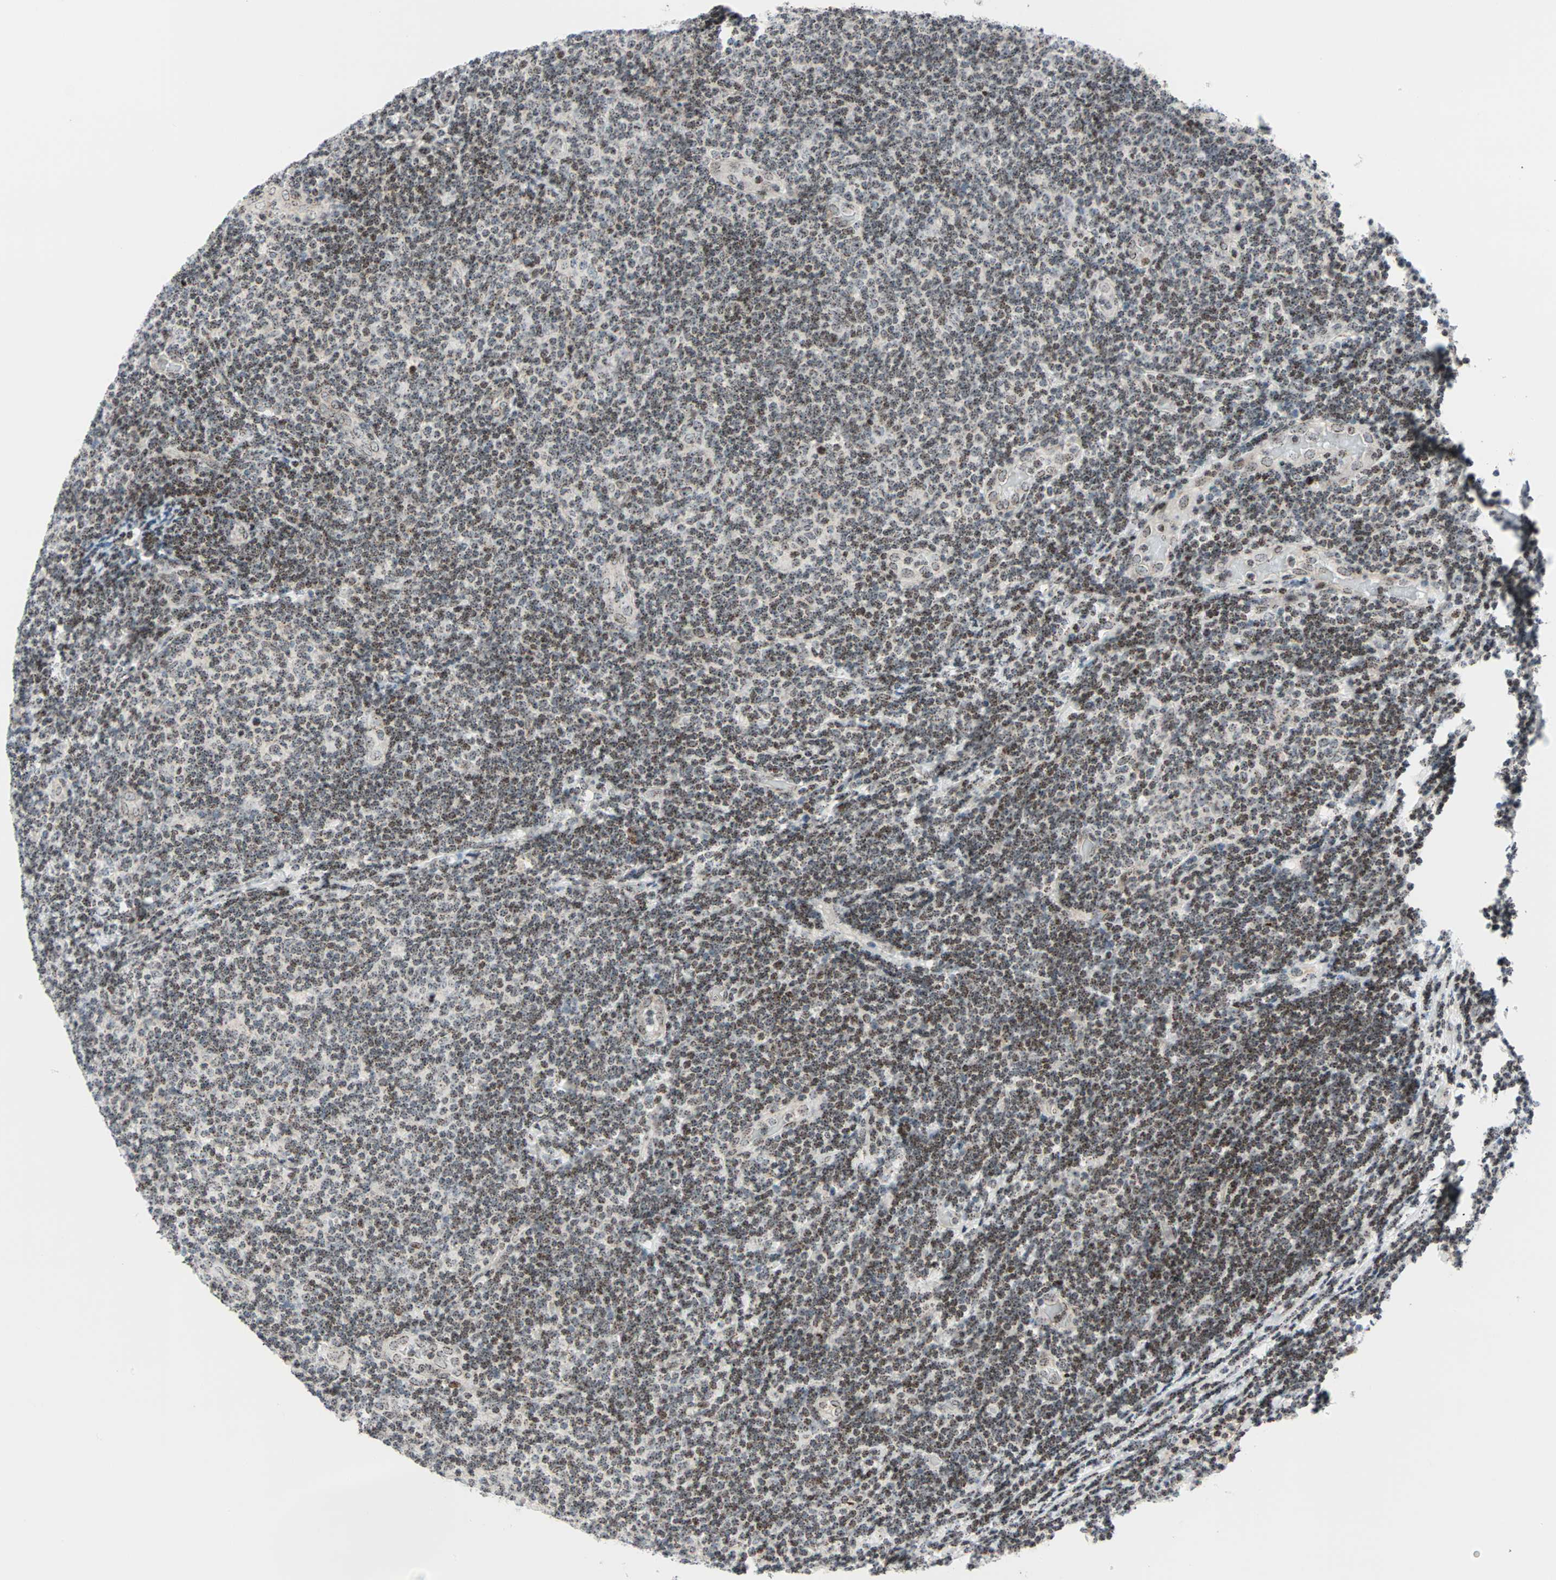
{"staining": {"intensity": "weak", "quantity": ">75%", "location": "nuclear"}, "tissue": "lymphoma", "cell_type": "Tumor cells", "image_type": "cancer", "snomed": [{"axis": "morphology", "description": "Malignant lymphoma, non-Hodgkin's type, Low grade"}, {"axis": "topography", "description": "Lymph node"}], "caption": "Protein expression by IHC reveals weak nuclear positivity in approximately >75% of tumor cells in lymphoma.", "gene": "CENPA", "patient": {"sex": "male", "age": 83}}